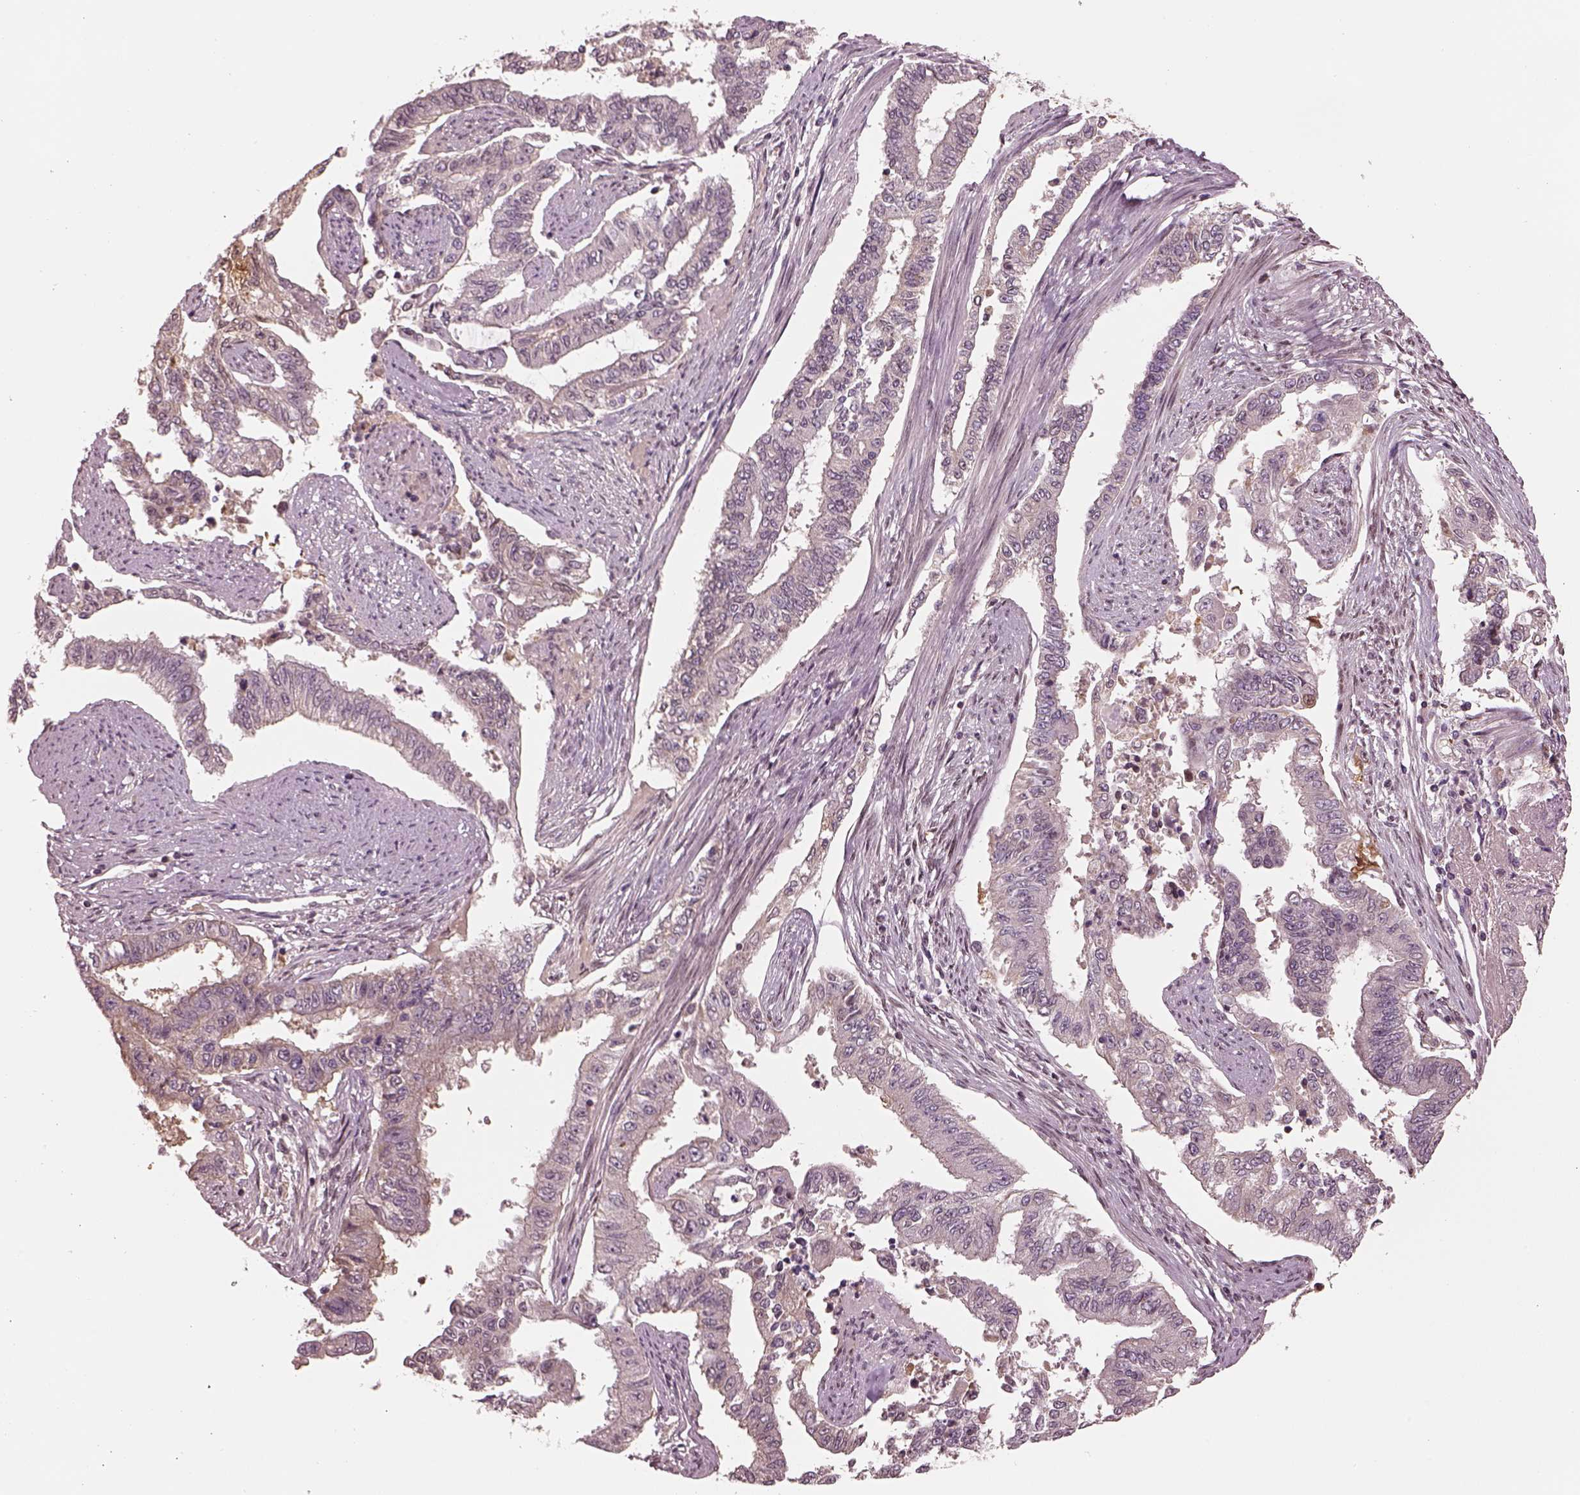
{"staining": {"intensity": "weak", "quantity": "<25%", "location": "cytoplasmic/membranous"}, "tissue": "endometrial cancer", "cell_type": "Tumor cells", "image_type": "cancer", "snomed": [{"axis": "morphology", "description": "Adenocarcinoma, NOS"}, {"axis": "topography", "description": "Uterus"}], "caption": "Tumor cells are negative for protein expression in human adenocarcinoma (endometrial).", "gene": "TLX3", "patient": {"sex": "female", "age": 59}}